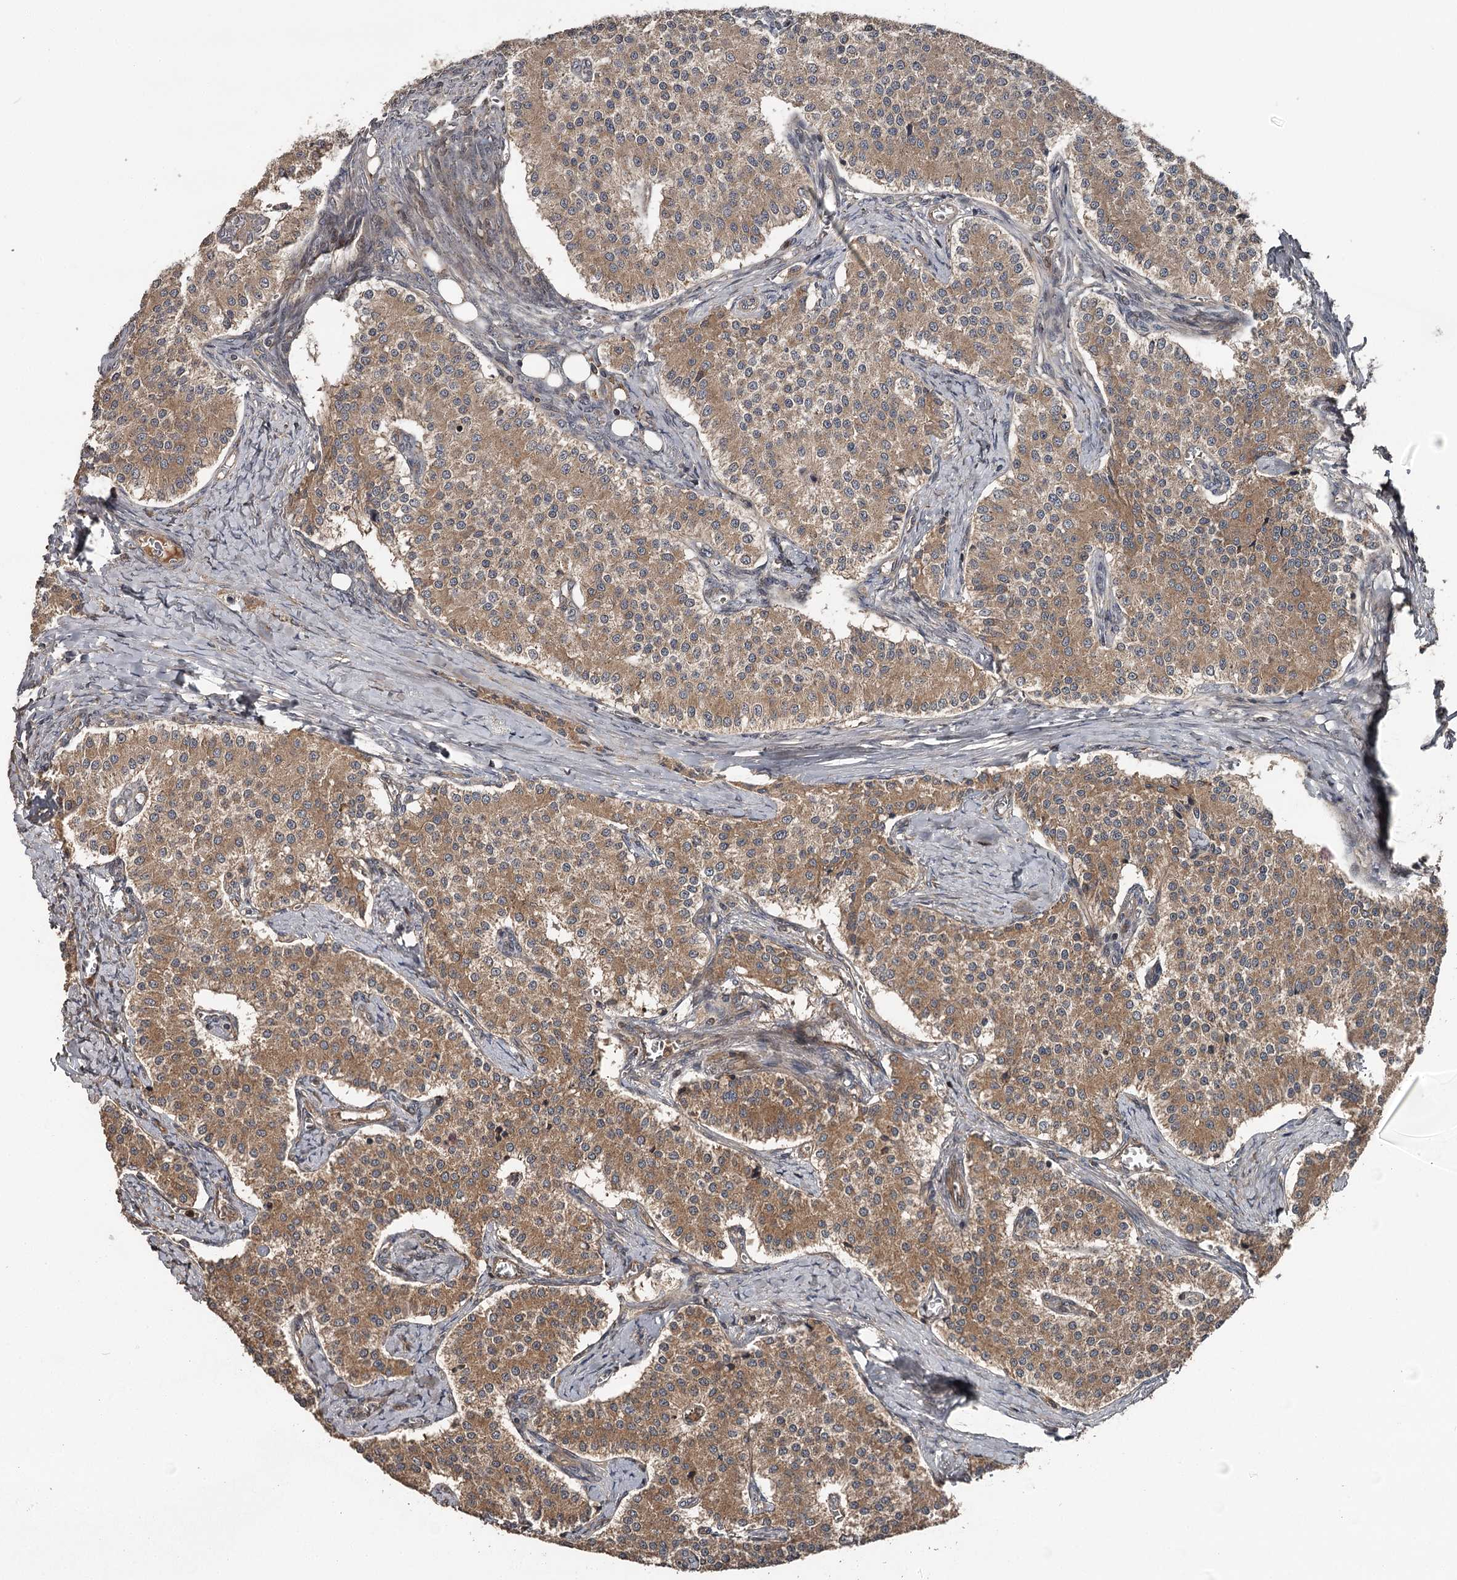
{"staining": {"intensity": "moderate", "quantity": ">75%", "location": "cytoplasmic/membranous"}, "tissue": "carcinoid", "cell_type": "Tumor cells", "image_type": "cancer", "snomed": [{"axis": "morphology", "description": "Carcinoid, malignant, NOS"}, {"axis": "topography", "description": "Colon"}], "caption": "Moderate cytoplasmic/membranous staining for a protein is seen in about >75% of tumor cells of carcinoid using immunohistochemistry (IHC).", "gene": "RAB21", "patient": {"sex": "female", "age": 52}}